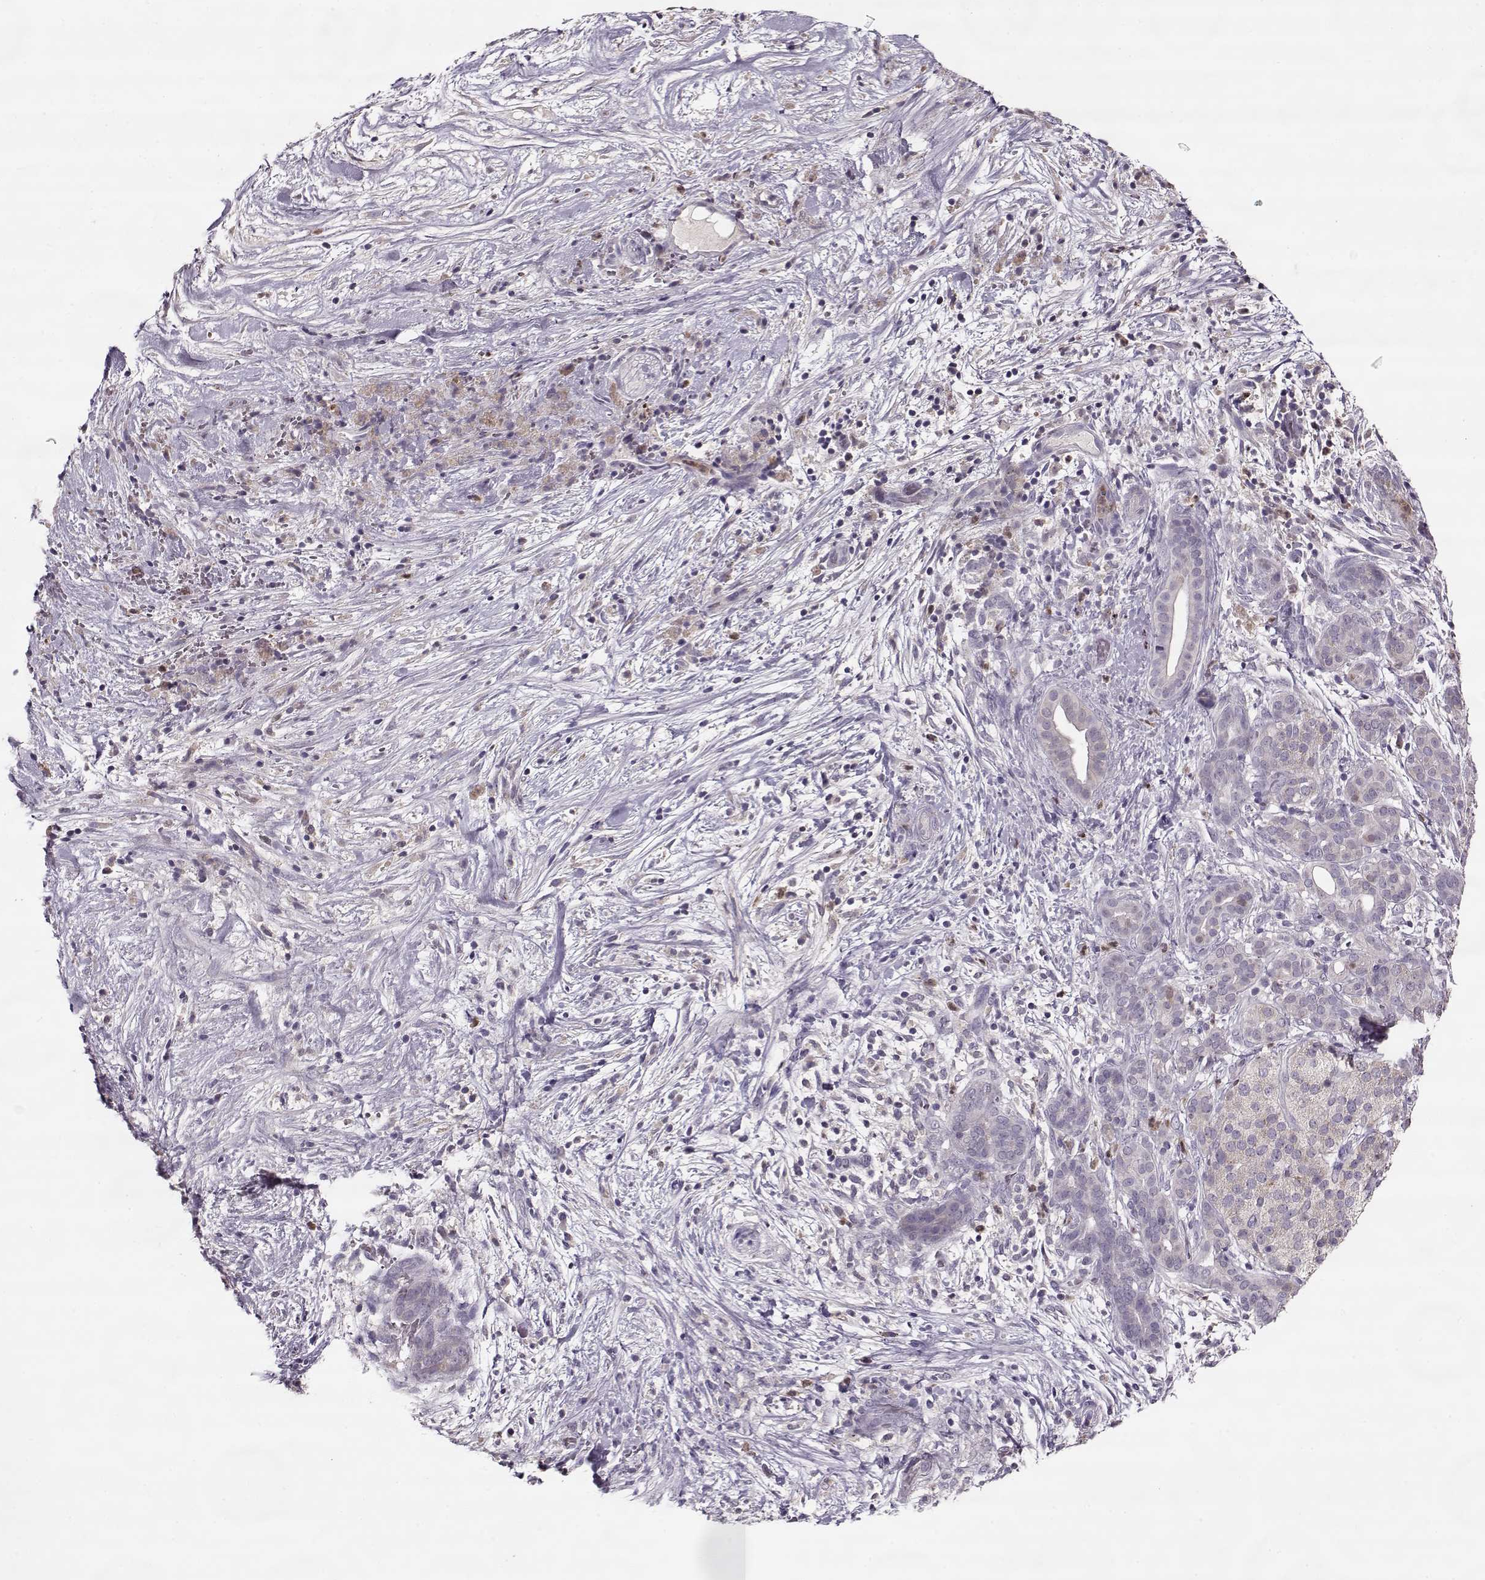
{"staining": {"intensity": "negative", "quantity": "none", "location": "none"}, "tissue": "pancreatic cancer", "cell_type": "Tumor cells", "image_type": "cancer", "snomed": [{"axis": "morphology", "description": "Adenocarcinoma, NOS"}, {"axis": "topography", "description": "Pancreas"}], "caption": "Tumor cells show no significant positivity in adenocarcinoma (pancreatic).", "gene": "ACOT11", "patient": {"sex": "male", "age": 44}}